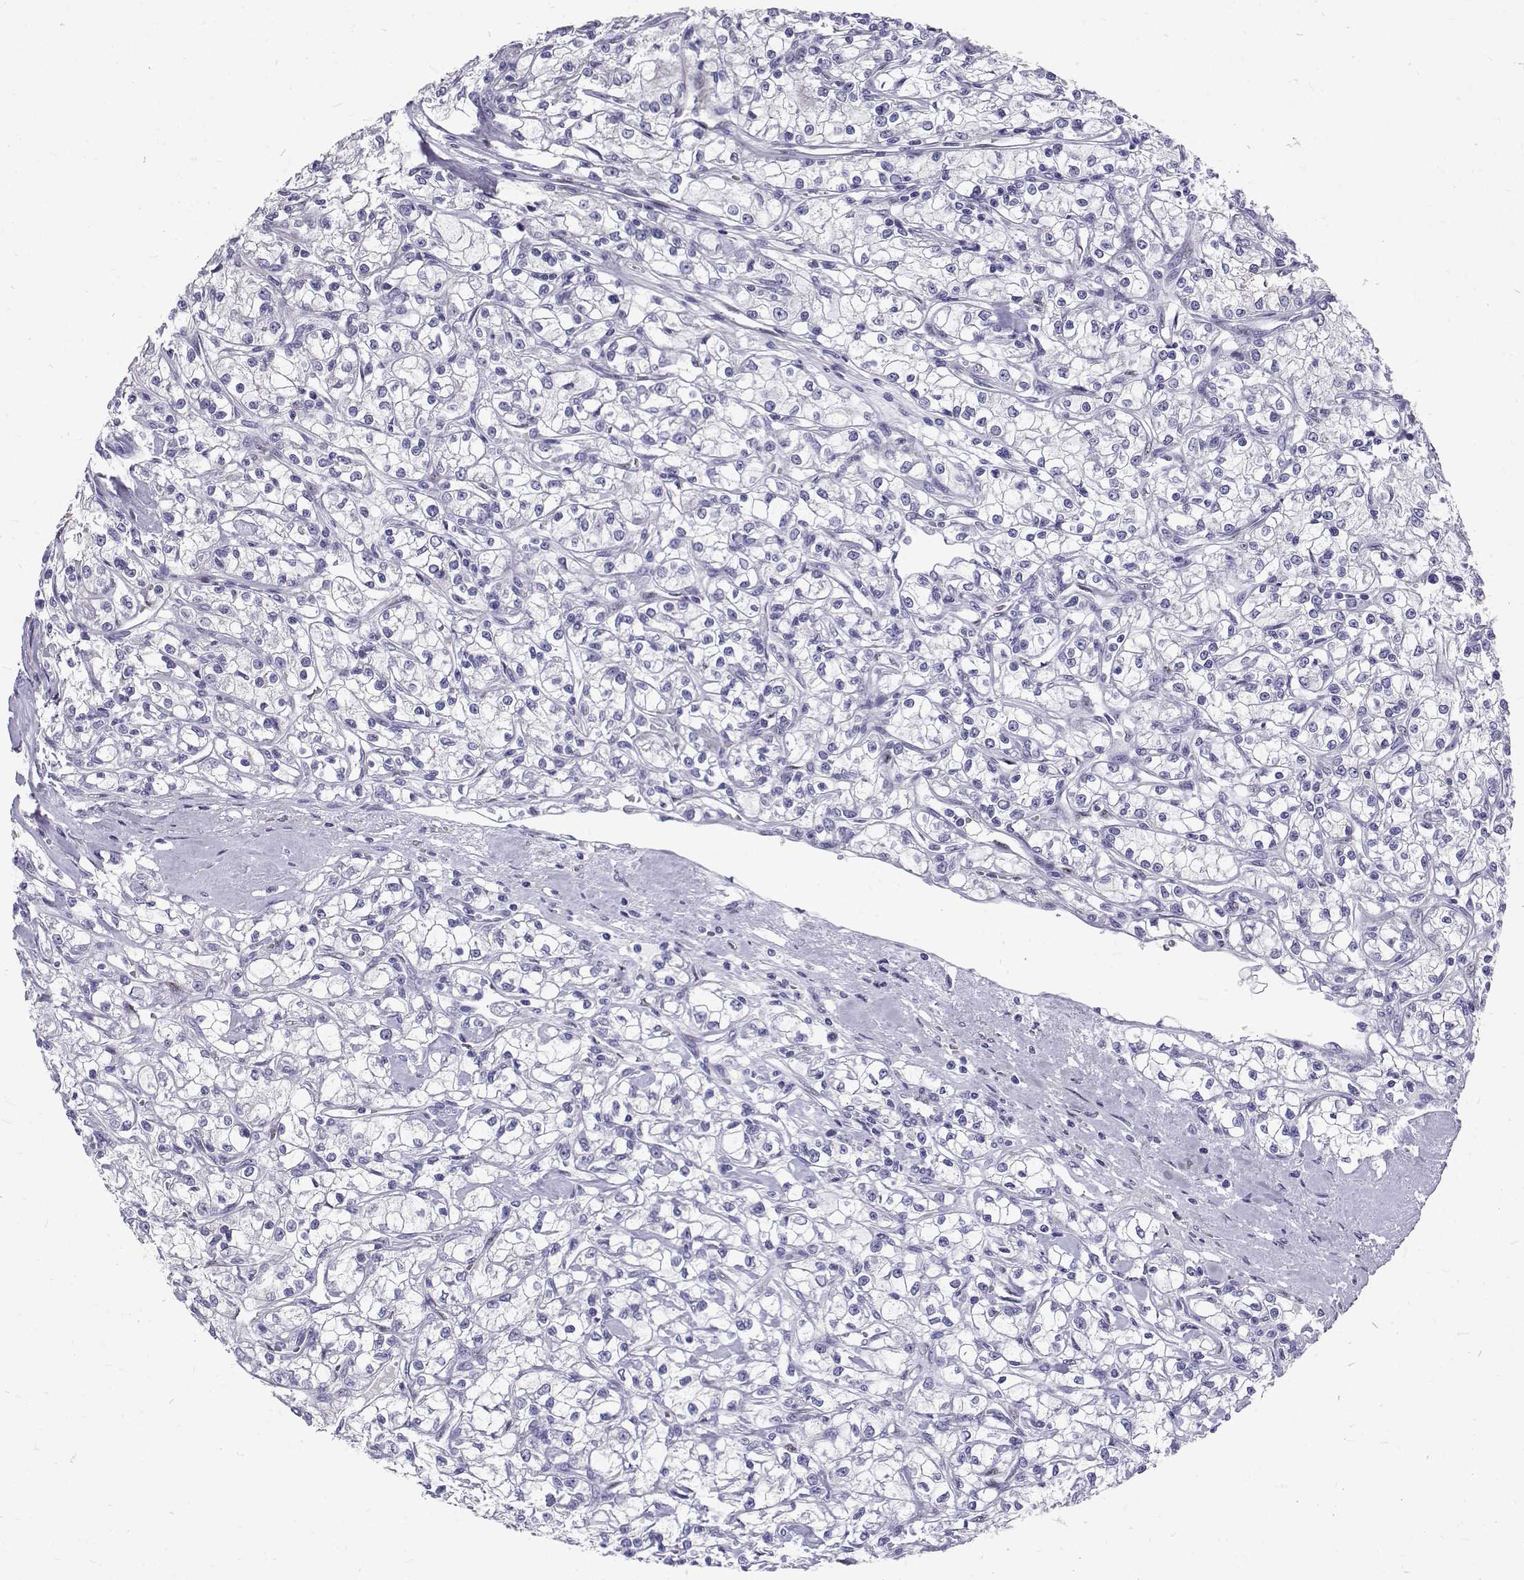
{"staining": {"intensity": "negative", "quantity": "none", "location": "none"}, "tissue": "renal cancer", "cell_type": "Tumor cells", "image_type": "cancer", "snomed": [{"axis": "morphology", "description": "Adenocarcinoma, NOS"}, {"axis": "topography", "description": "Kidney"}], "caption": "Tumor cells show no significant protein positivity in adenocarcinoma (renal).", "gene": "IGSF1", "patient": {"sex": "female", "age": 59}}